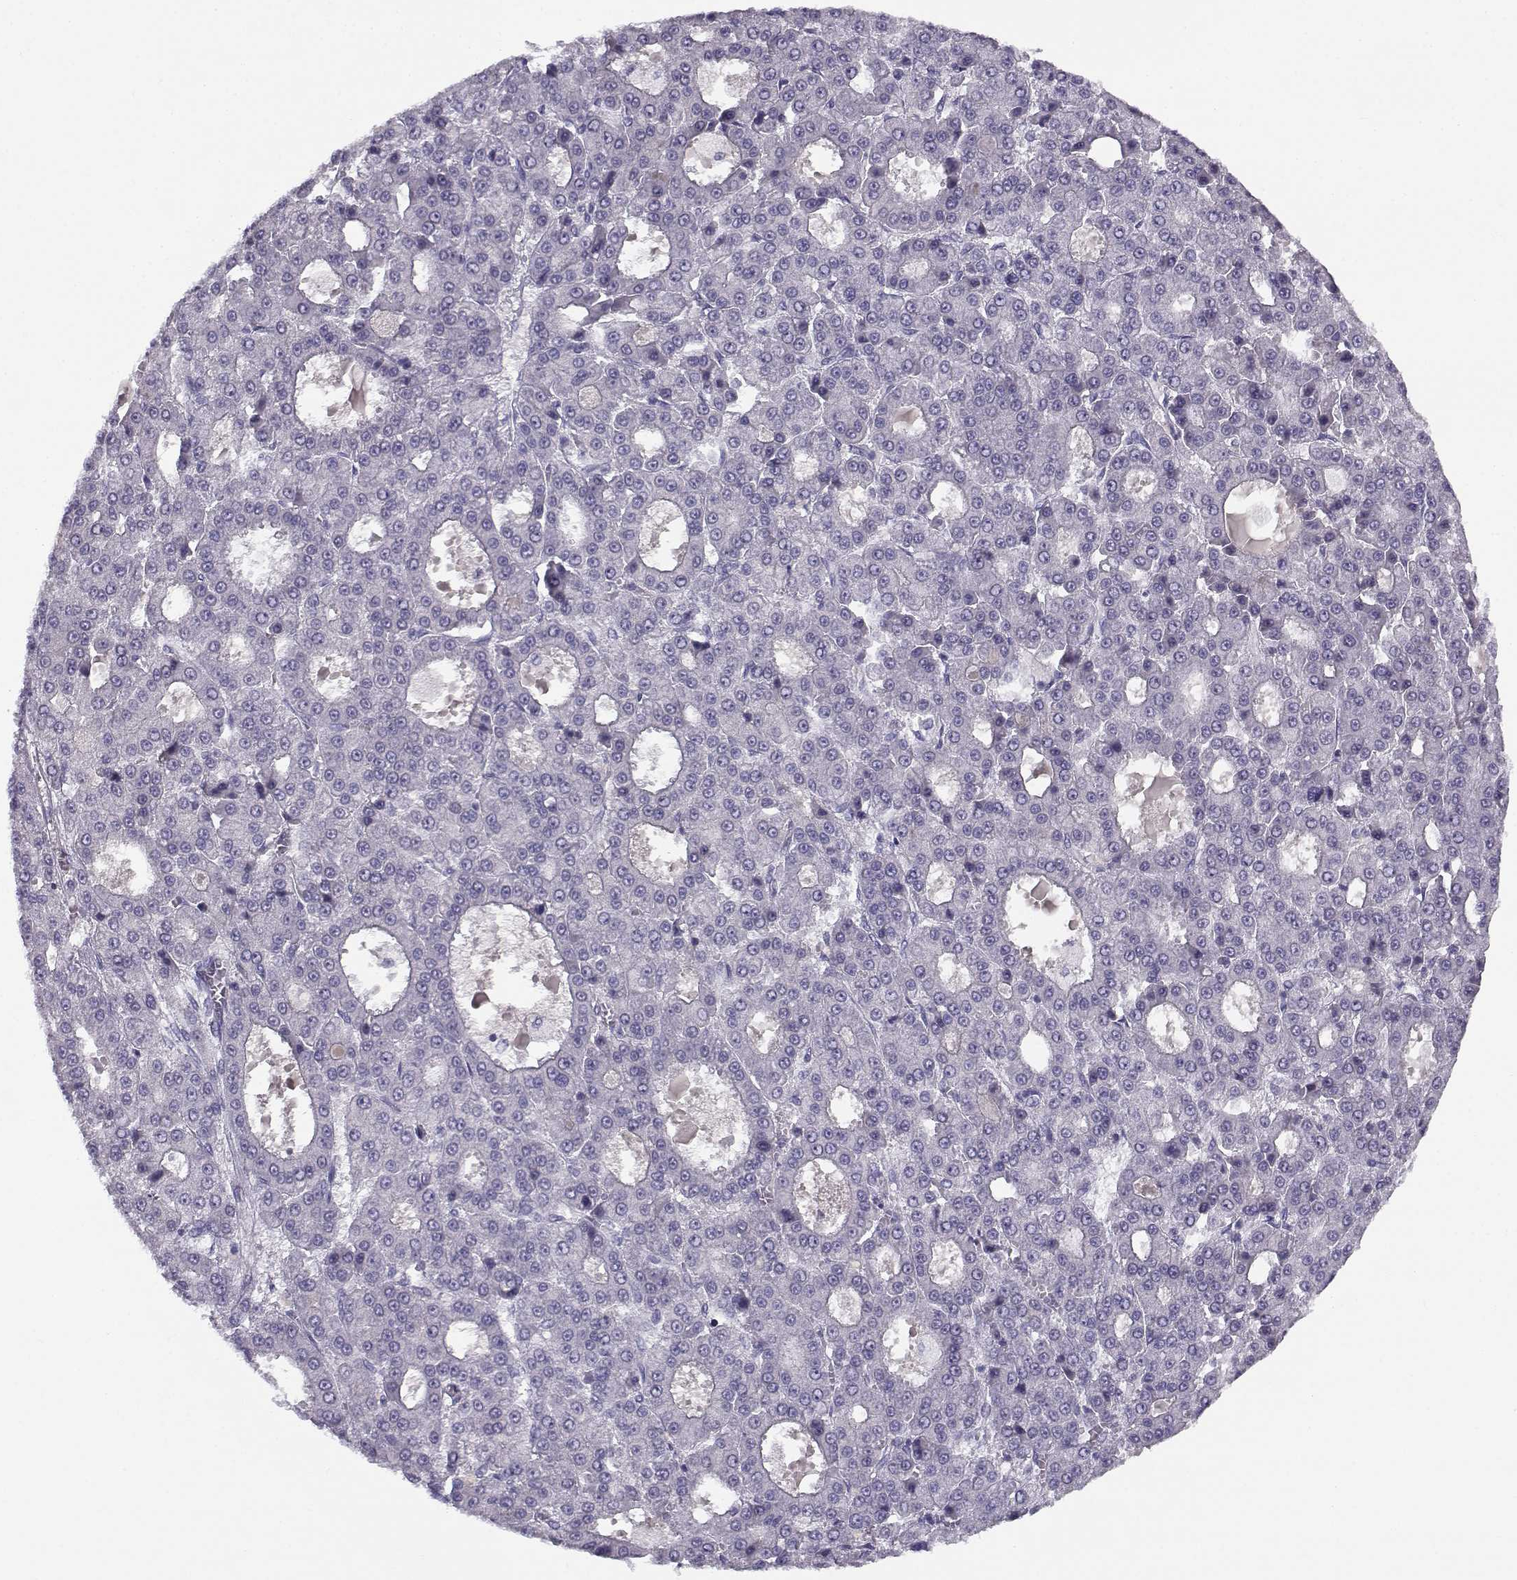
{"staining": {"intensity": "negative", "quantity": "none", "location": "none"}, "tissue": "liver cancer", "cell_type": "Tumor cells", "image_type": "cancer", "snomed": [{"axis": "morphology", "description": "Carcinoma, Hepatocellular, NOS"}, {"axis": "topography", "description": "Liver"}], "caption": "A histopathology image of hepatocellular carcinoma (liver) stained for a protein shows no brown staining in tumor cells.", "gene": "CFAP77", "patient": {"sex": "male", "age": 70}}